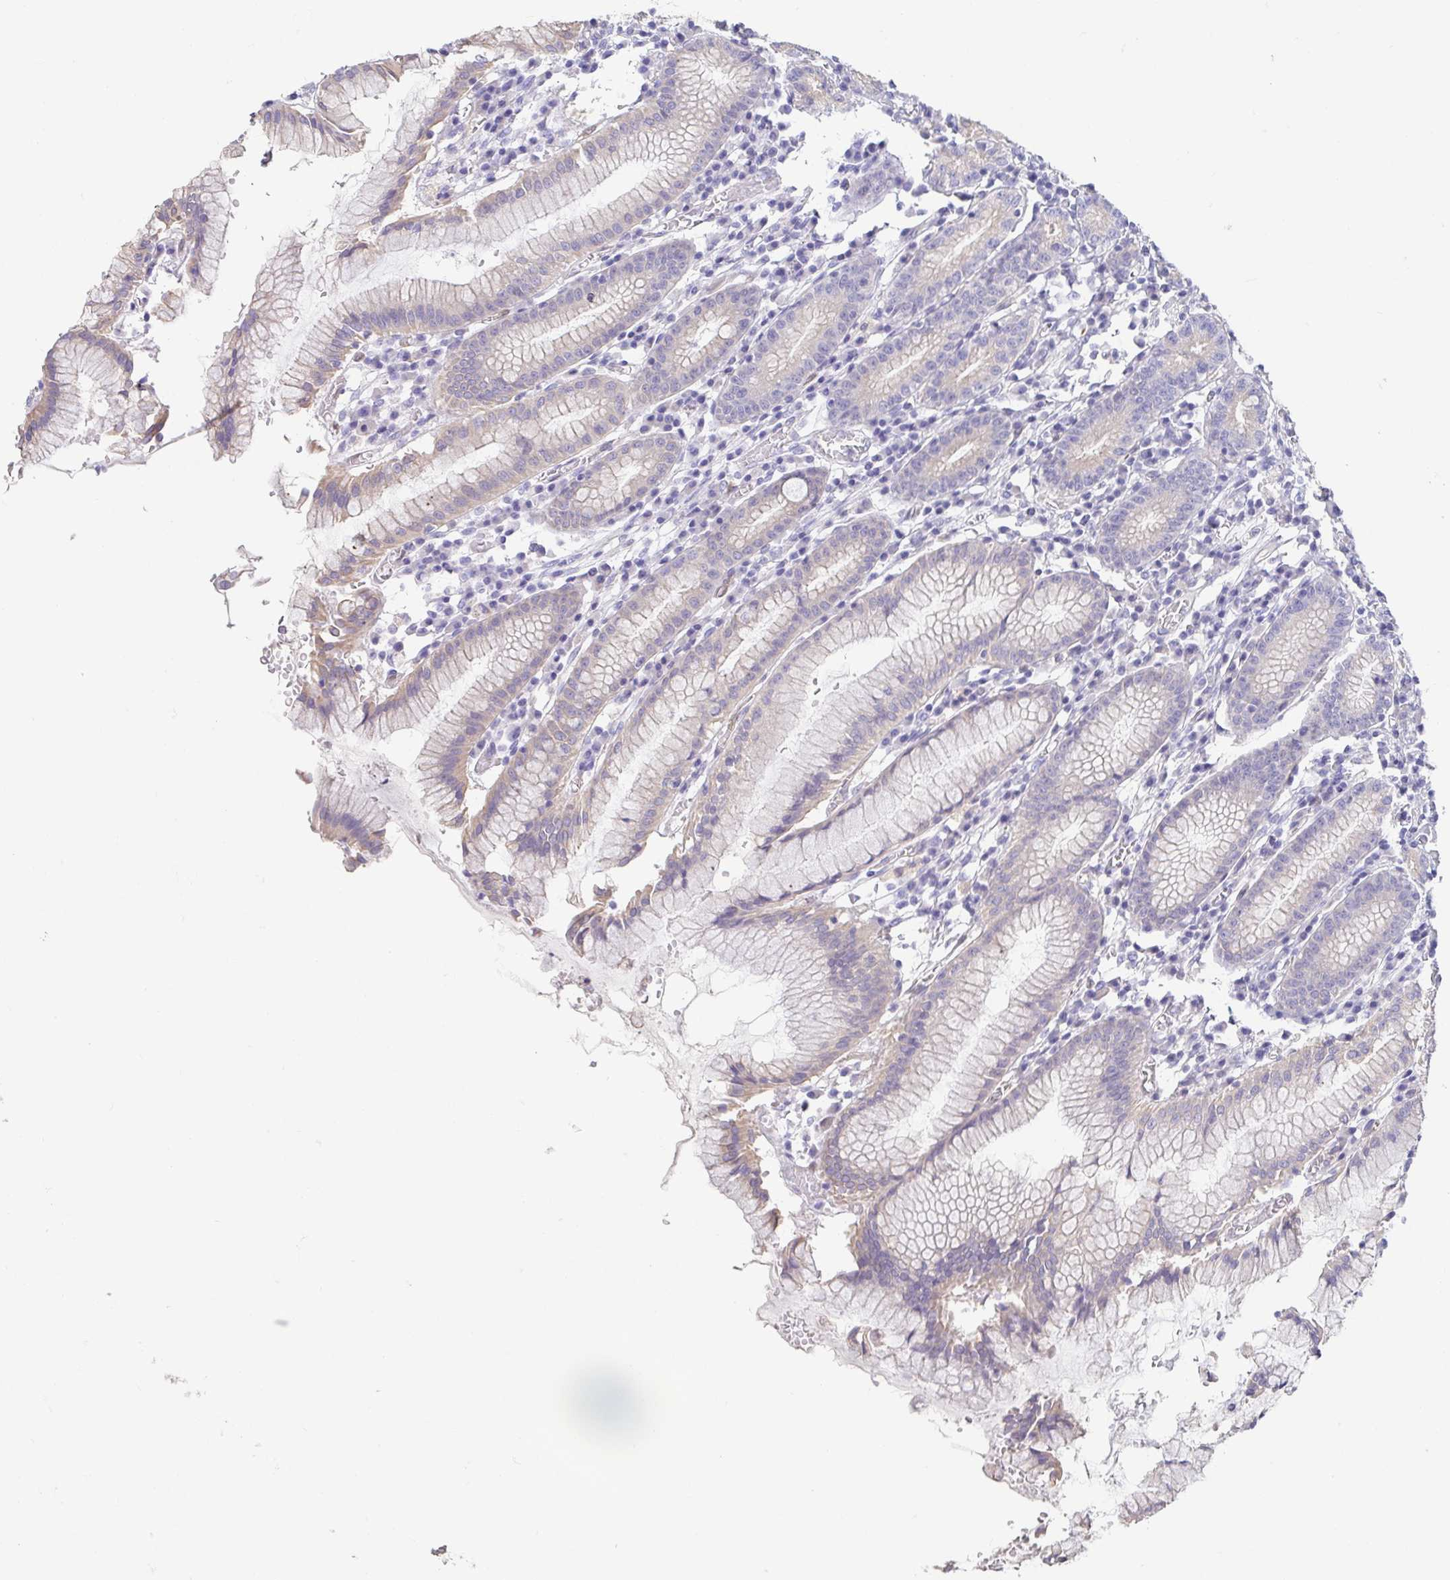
{"staining": {"intensity": "moderate", "quantity": "<25%", "location": "cytoplasmic/membranous"}, "tissue": "stomach", "cell_type": "Glandular cells", "image_type": "normal", "snomed": [{"axis": "morphology", "description": "Normal tissue, NOS"}, {"axis": "topography", "description": "Stomach"}], "caption": "A high-resolution image shows IHC staining of unremarkable stomach, which displays moderate cytoplasmic/membranous positivity in about <25% of glandular cells.", "gene": "FABP3", "patient": {"sex": "male", "age": 55}}